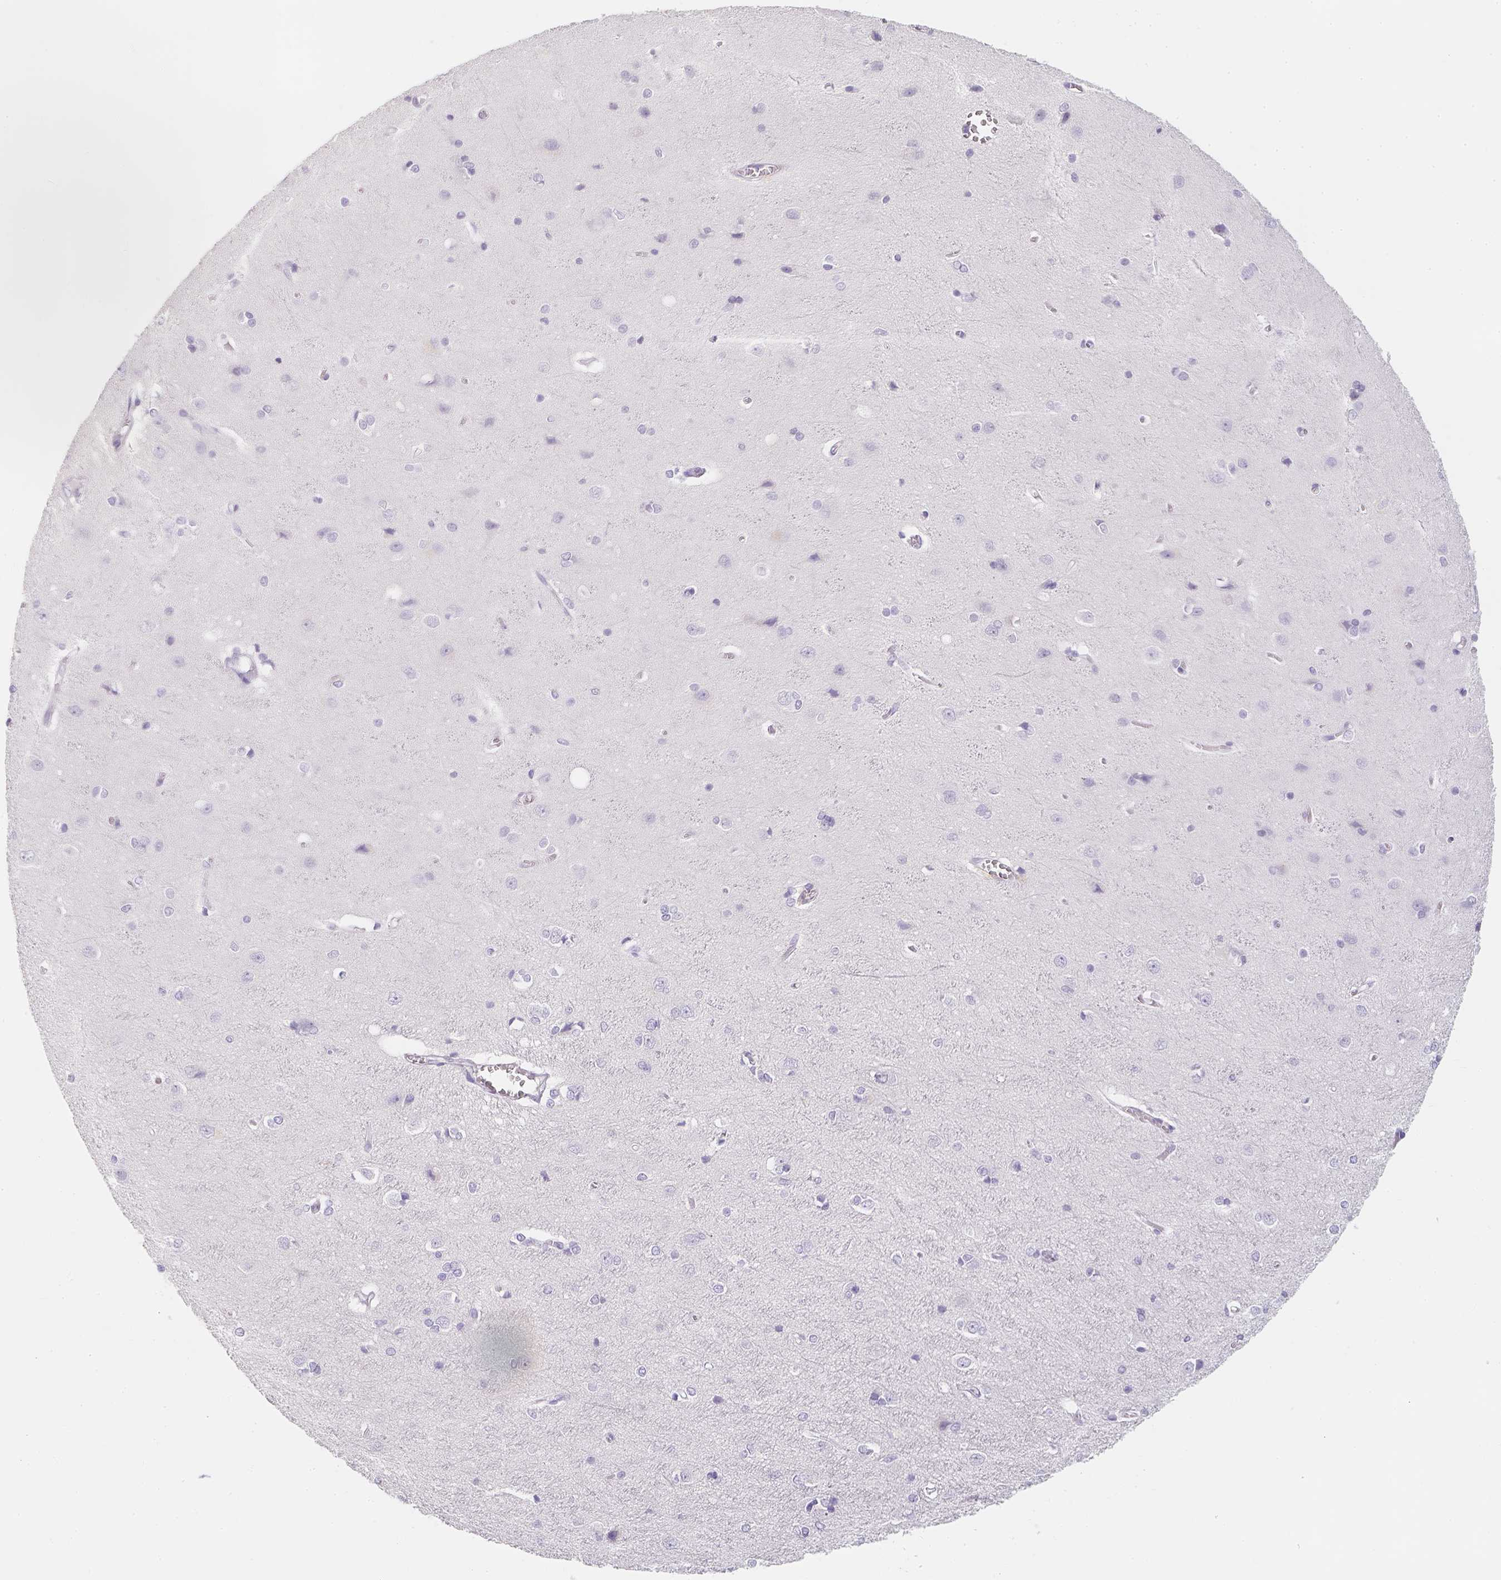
{"staining": {"intensity": "negative", "quantity": "none", "location": "none"}, "tissue": "cerebral cortex", "cell_type": "Endothelial cells", "image_type": "normal", "snomed": [{"axis": "morphology", "description": "Normal tissue, NOS"}, {"axis": "topography", "description": "Cerebral cortex"}], "caption": "High power microscopy histopathology image of an IHC photomicrograph of unremarkable cerebral cortex, revealing no significant positivity in endothelial cells. (DAB immunohistochemistry (IHC) with hematoxylin counter stain).", "gene": "SLC18A1", "patient": {"sex": "male", "age": 37}}